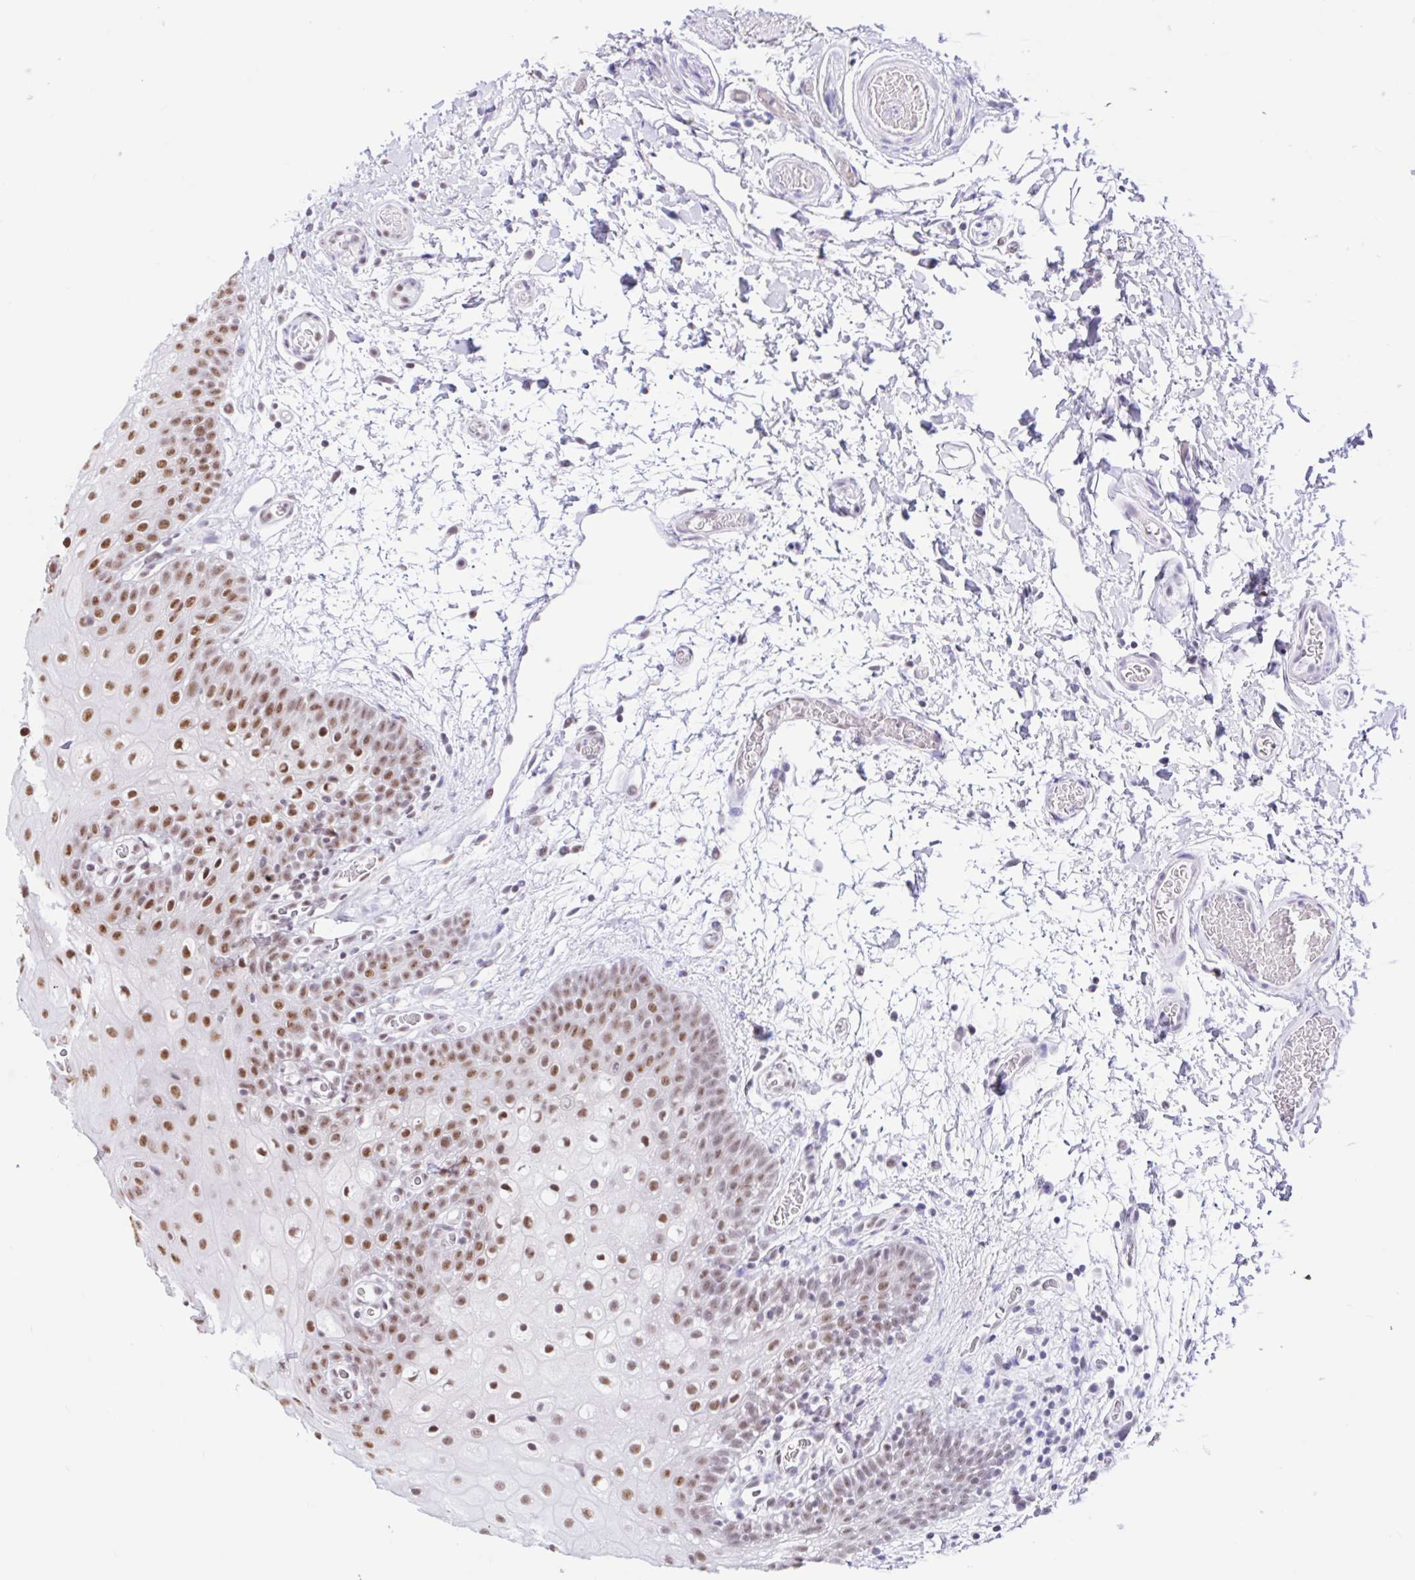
{"staining": {"intensity": "moderate", "quantity": ">75%", "location": "nuclear"}, "tissue": "oral mucosa", "cell_type": "Squamous epithelial cells", "image_type": "normal", "snomed": [{"axis": "morphology", "description": "Normal tissue, NOS"}, {"axis": "morphology", "description": "Squamous cell carcinoma, NOS"}, {"axis": "topography", "description": "Oral tissue"}, {"axis": "topography", "description": "Tounge, NOS"}, {"axis": "topography", "description": "Head-Neck"}], "caption": "Moderate nuclear expression for a protein is appreciated in approximately >75% of squamous epithelial cells of unremarkable oral mucosa using IHC.", "gene": "CCDC12", "patient": {"sex": "male", "age": 76}}